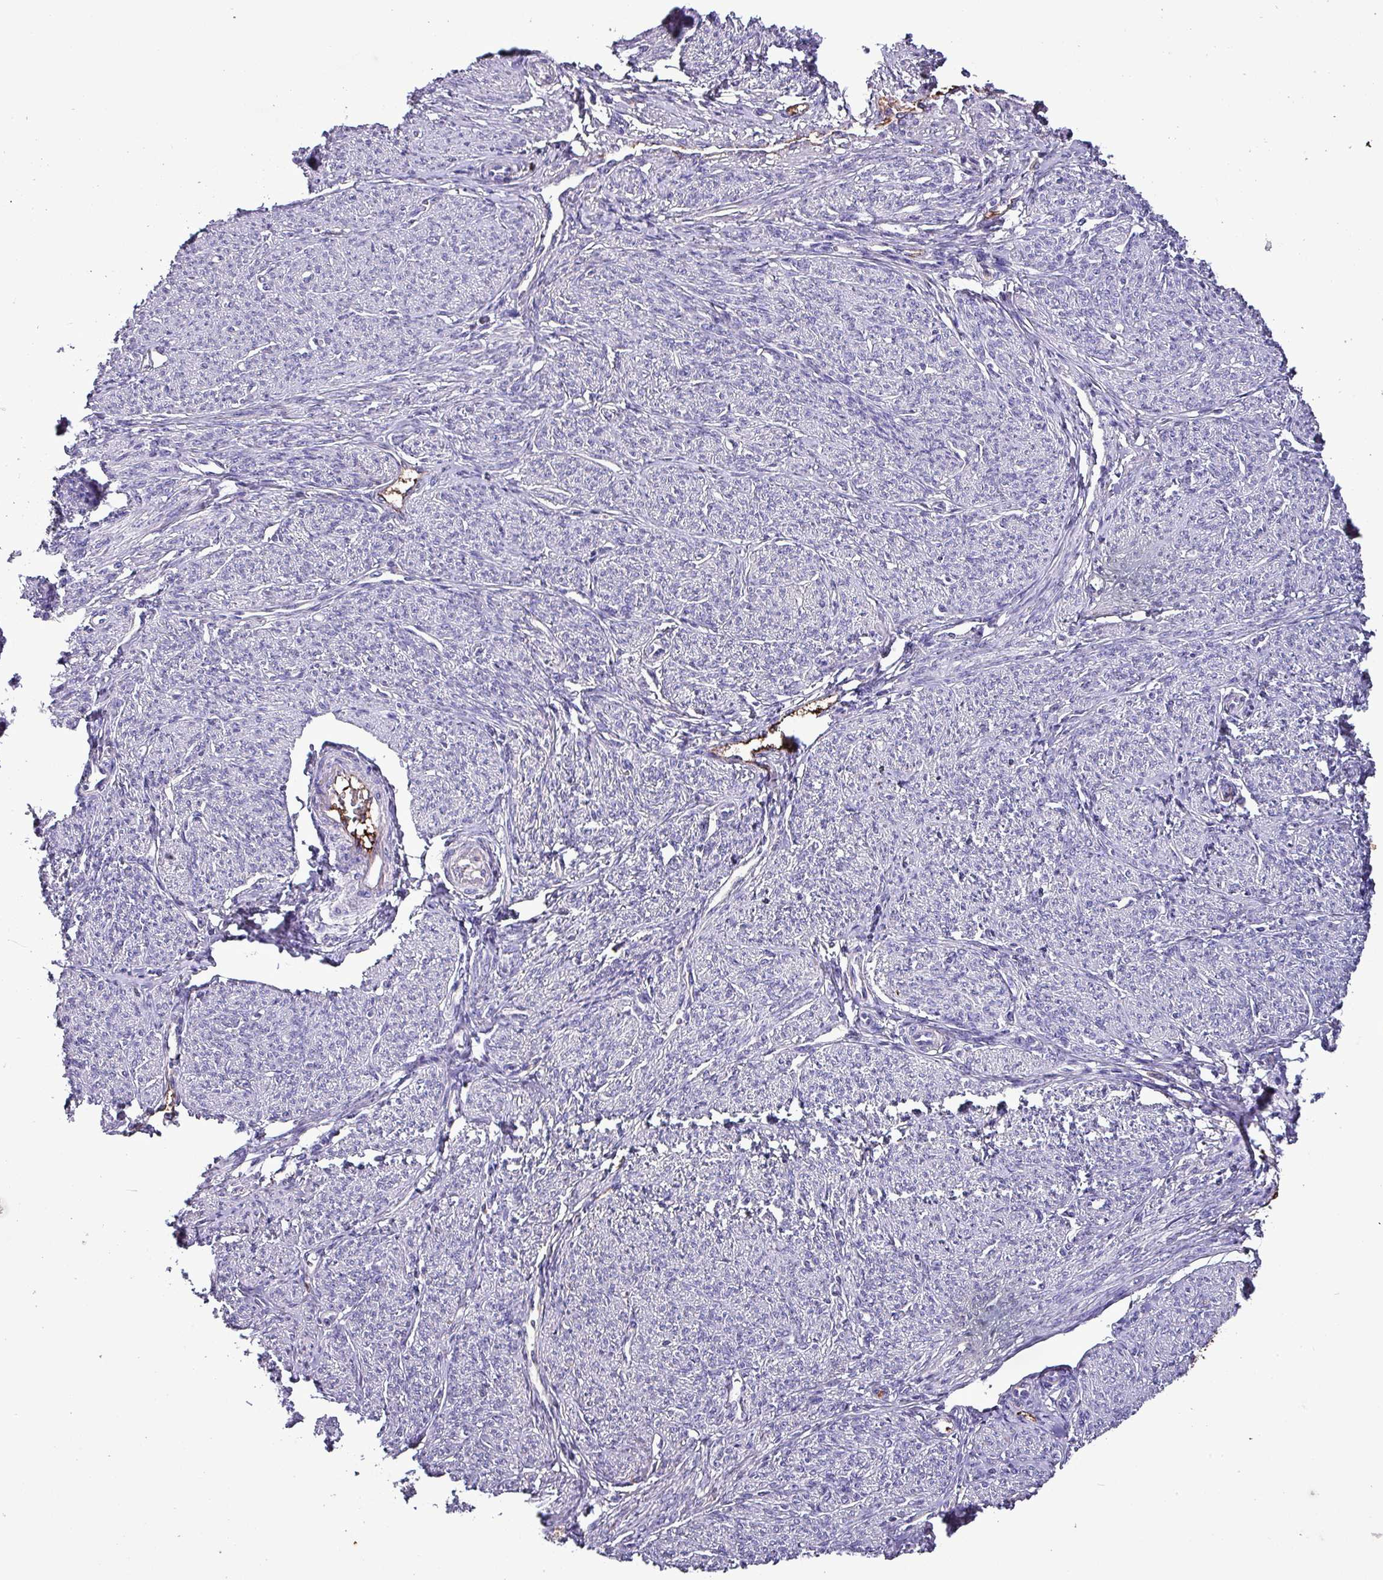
{"staining": {"intensity": "negative", "quantity": "none", "location": "none"}, "tissue": "smooth muscle", "cell_type": "Smooth muscle cells", "image_type": "normal", "snomed": [{"axis": "morphology", "description": "Normal tissue, NOS"}, {"axis": "topography", "description": "Smooth muscle"}], "caption": "Immunohistochemical staining of unremarkable smooth muscle reveals no significant staining in smooth muscle cells.", "gene": "HPR", "patient": {"sex": "female", "age": 65}}